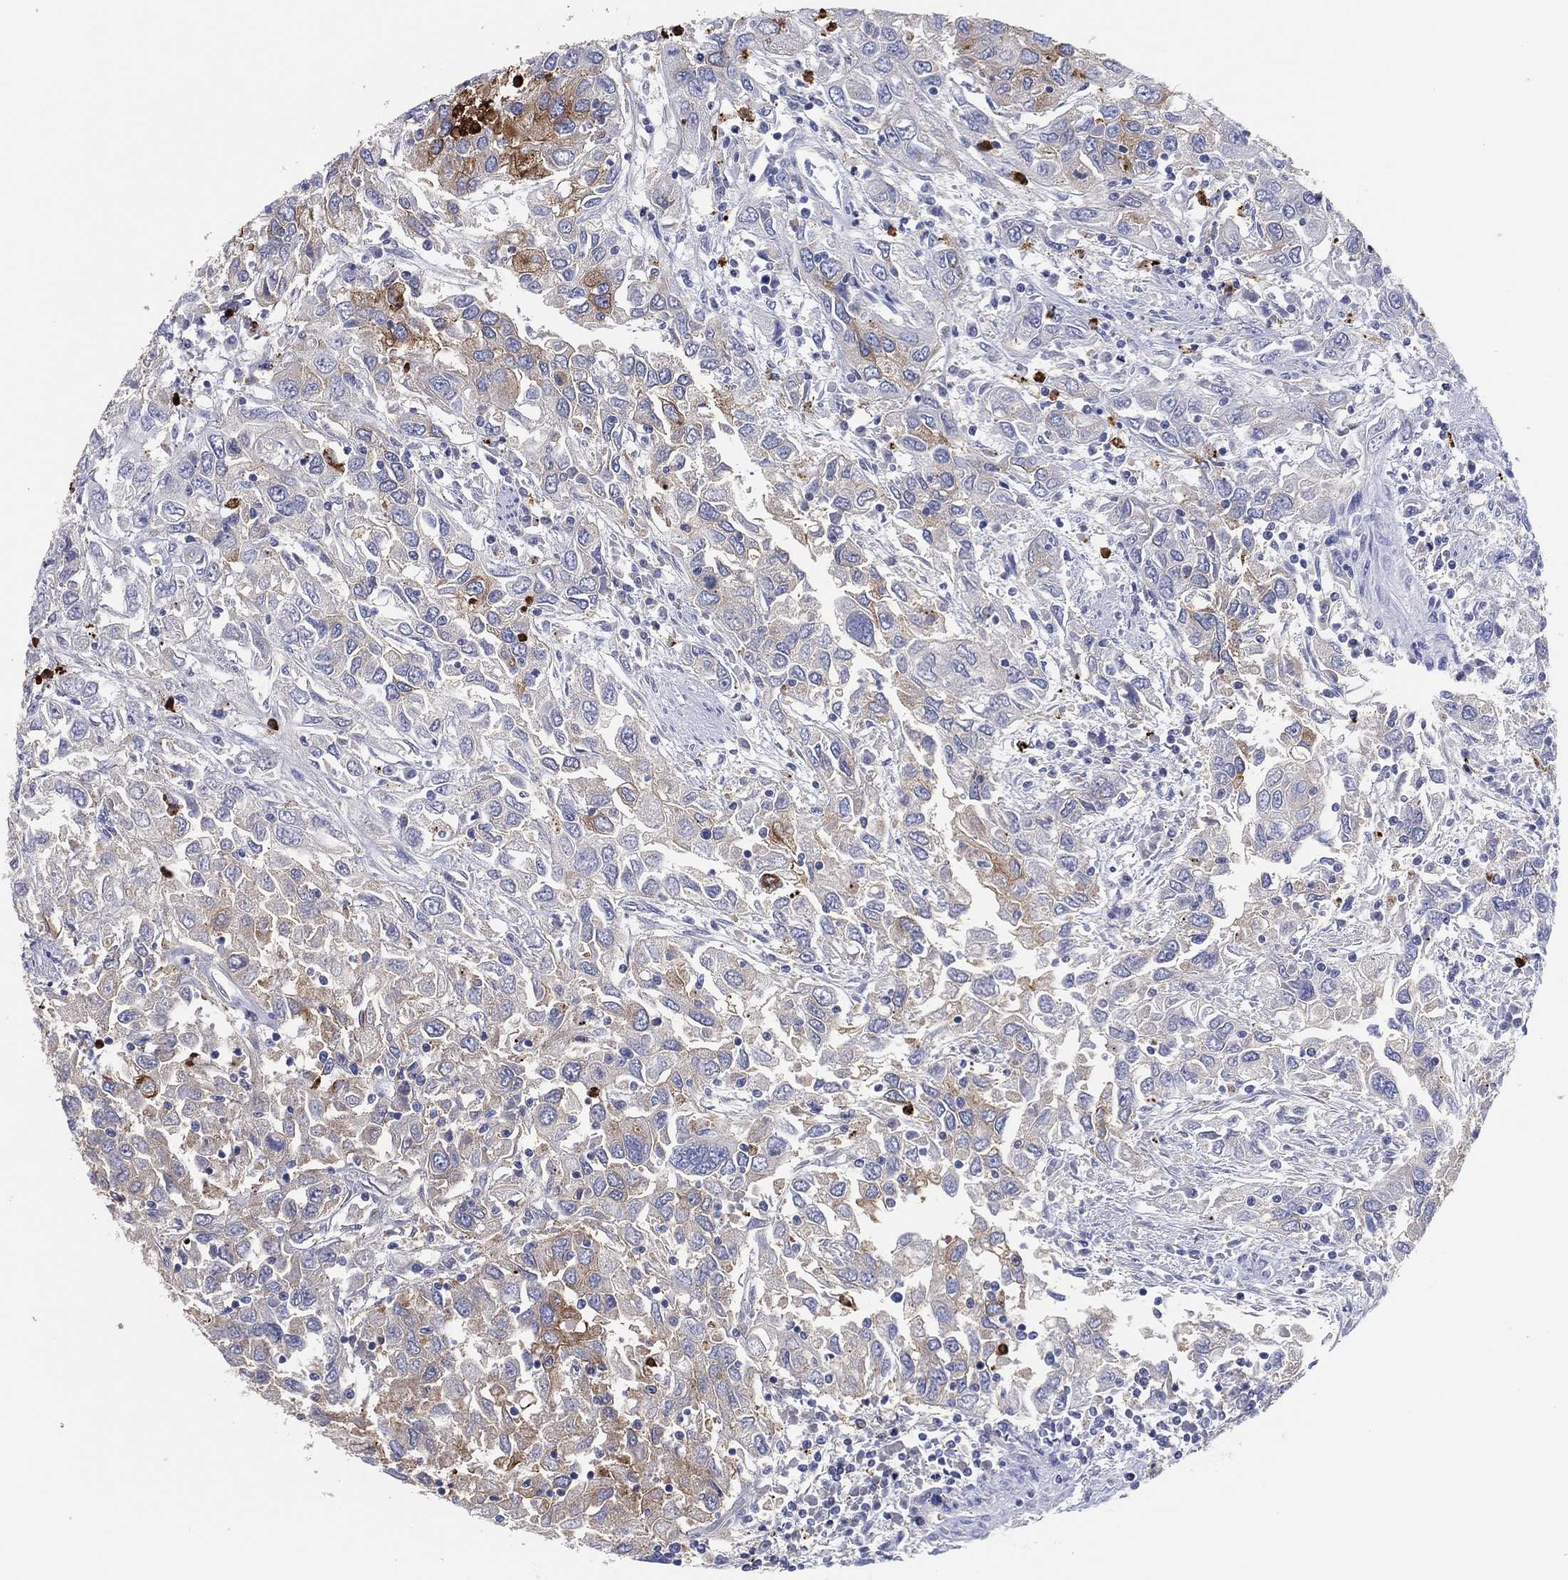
{"staining": {"intensity": "weak", "quantity": "<25%", "location": "cytoplasmic/membranous"}, "tissue": "urothelial cancer", "cell_type": "Tumor cells", "image_type": "cancer", "snomed": [{"axis": "morphology", "description": "Urothelial carcinoma, High grade"}, {"axis": "topography", "description": "Urinary bladder"}], "caption": "Immunohistochemical staining of urothelial cancer reveals no significant expression in tumor cells. (DAB (3,3'-diaminobenzidine) IHC visualized using brightfield microscopy, high magnification).", "gene": "PLAC8", "patient": {"sex": "male", "age": 76}}